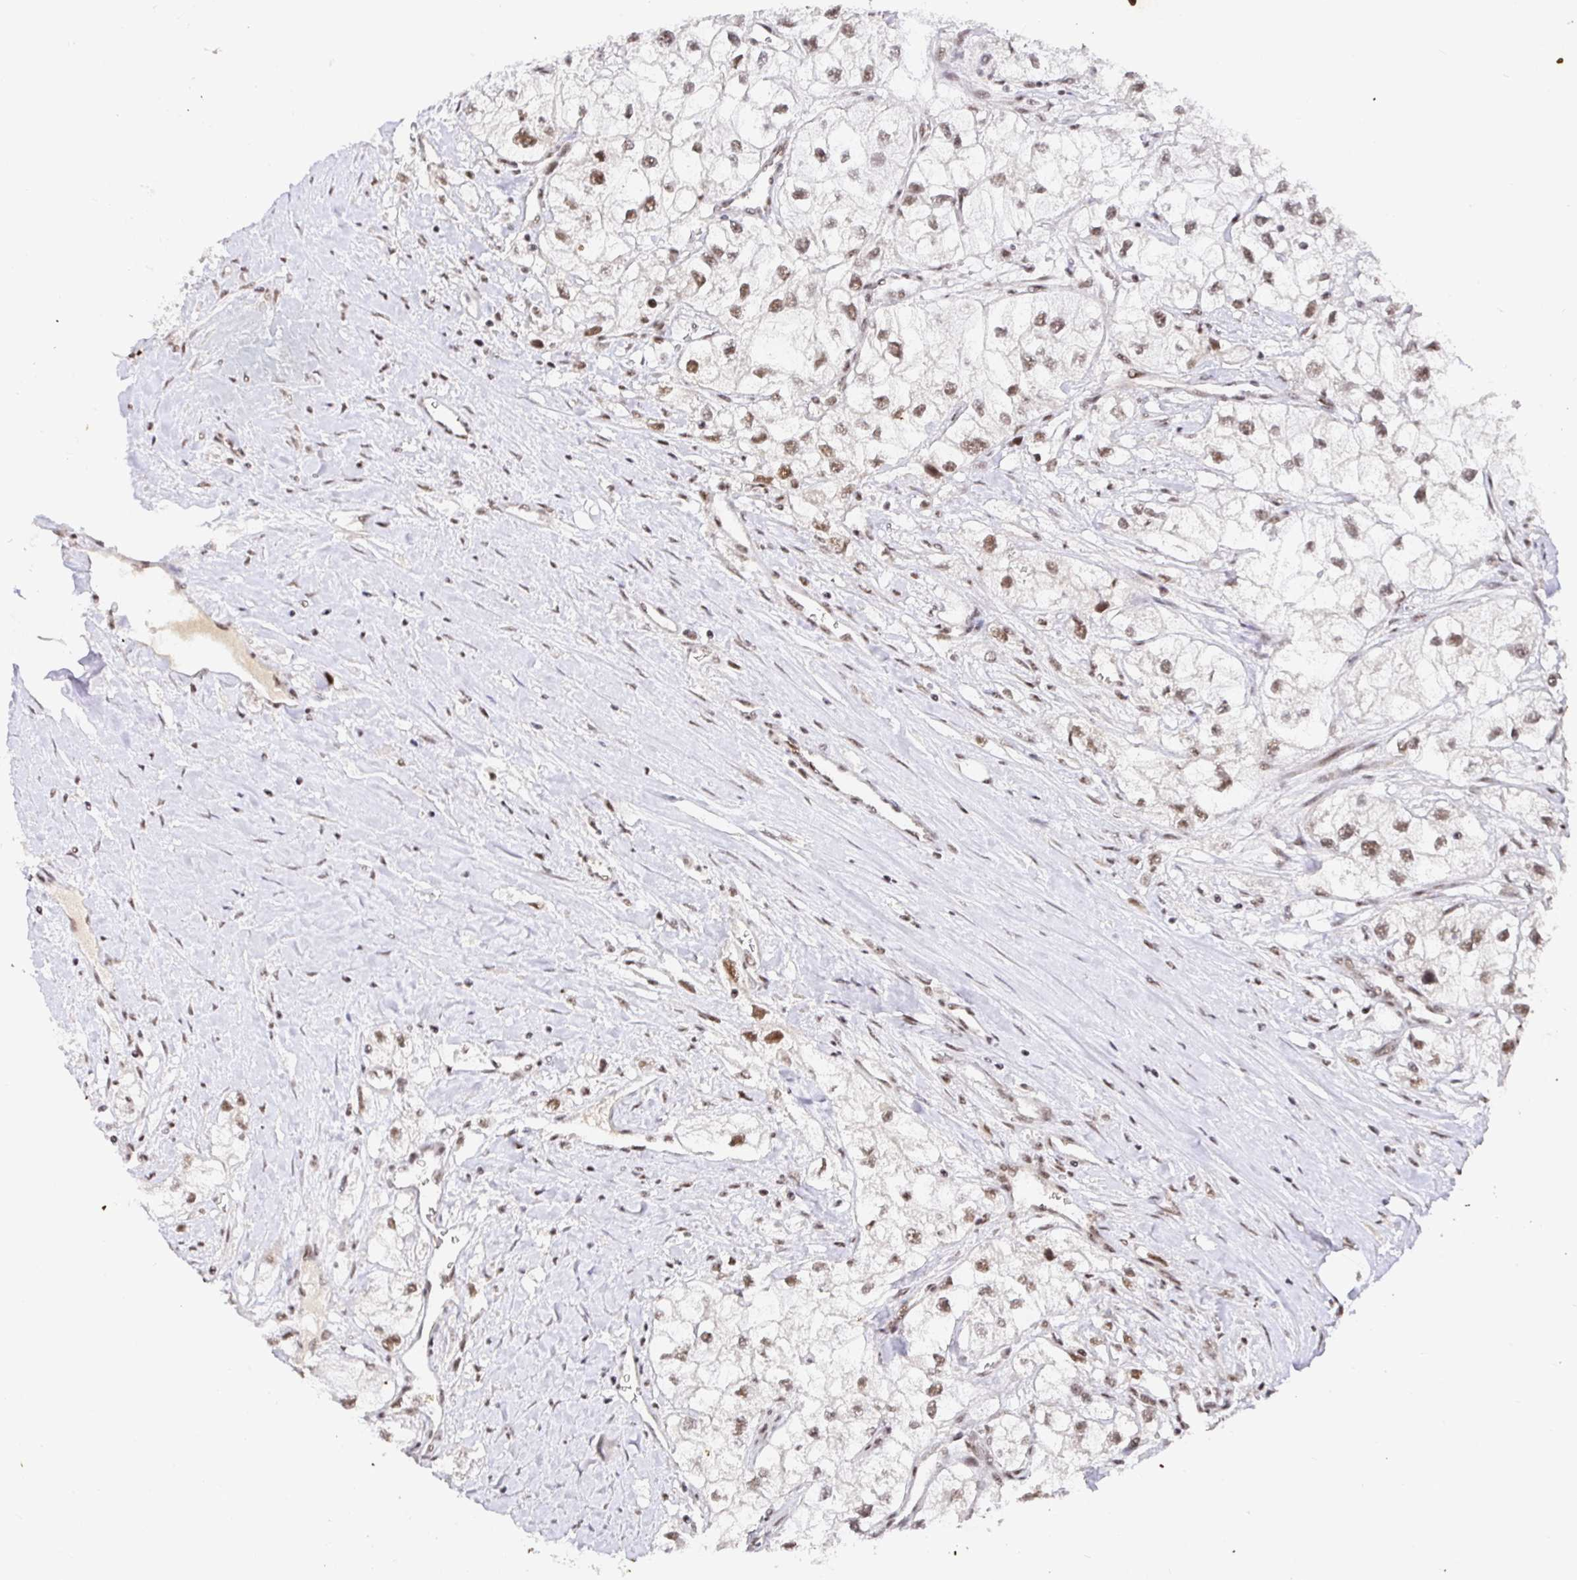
{"staining": {"intensity": "moderate", "quantity": ">75%", "location": "nuclear"}, "tissue": "renal cancer", "cell_type": "Tumor cells", "image_type": "cancer", "snomed": [{"axis": "morphology", "description": "Adenocarcinoma, NOS"}, {"axis": "topography", "description": "Kidney"}], "caption": "Renal adenocarcinoma stained for a protein reveals moderate nuclear positivity in tumor cells. (Stains: DAB (3,3'-diaminobenzidine) in brown, nuclei in blue, Microscopy: brightfield microscopy at high magnification).", "gene": "USF1", "patient": {"sex": "male", "age": 59}}